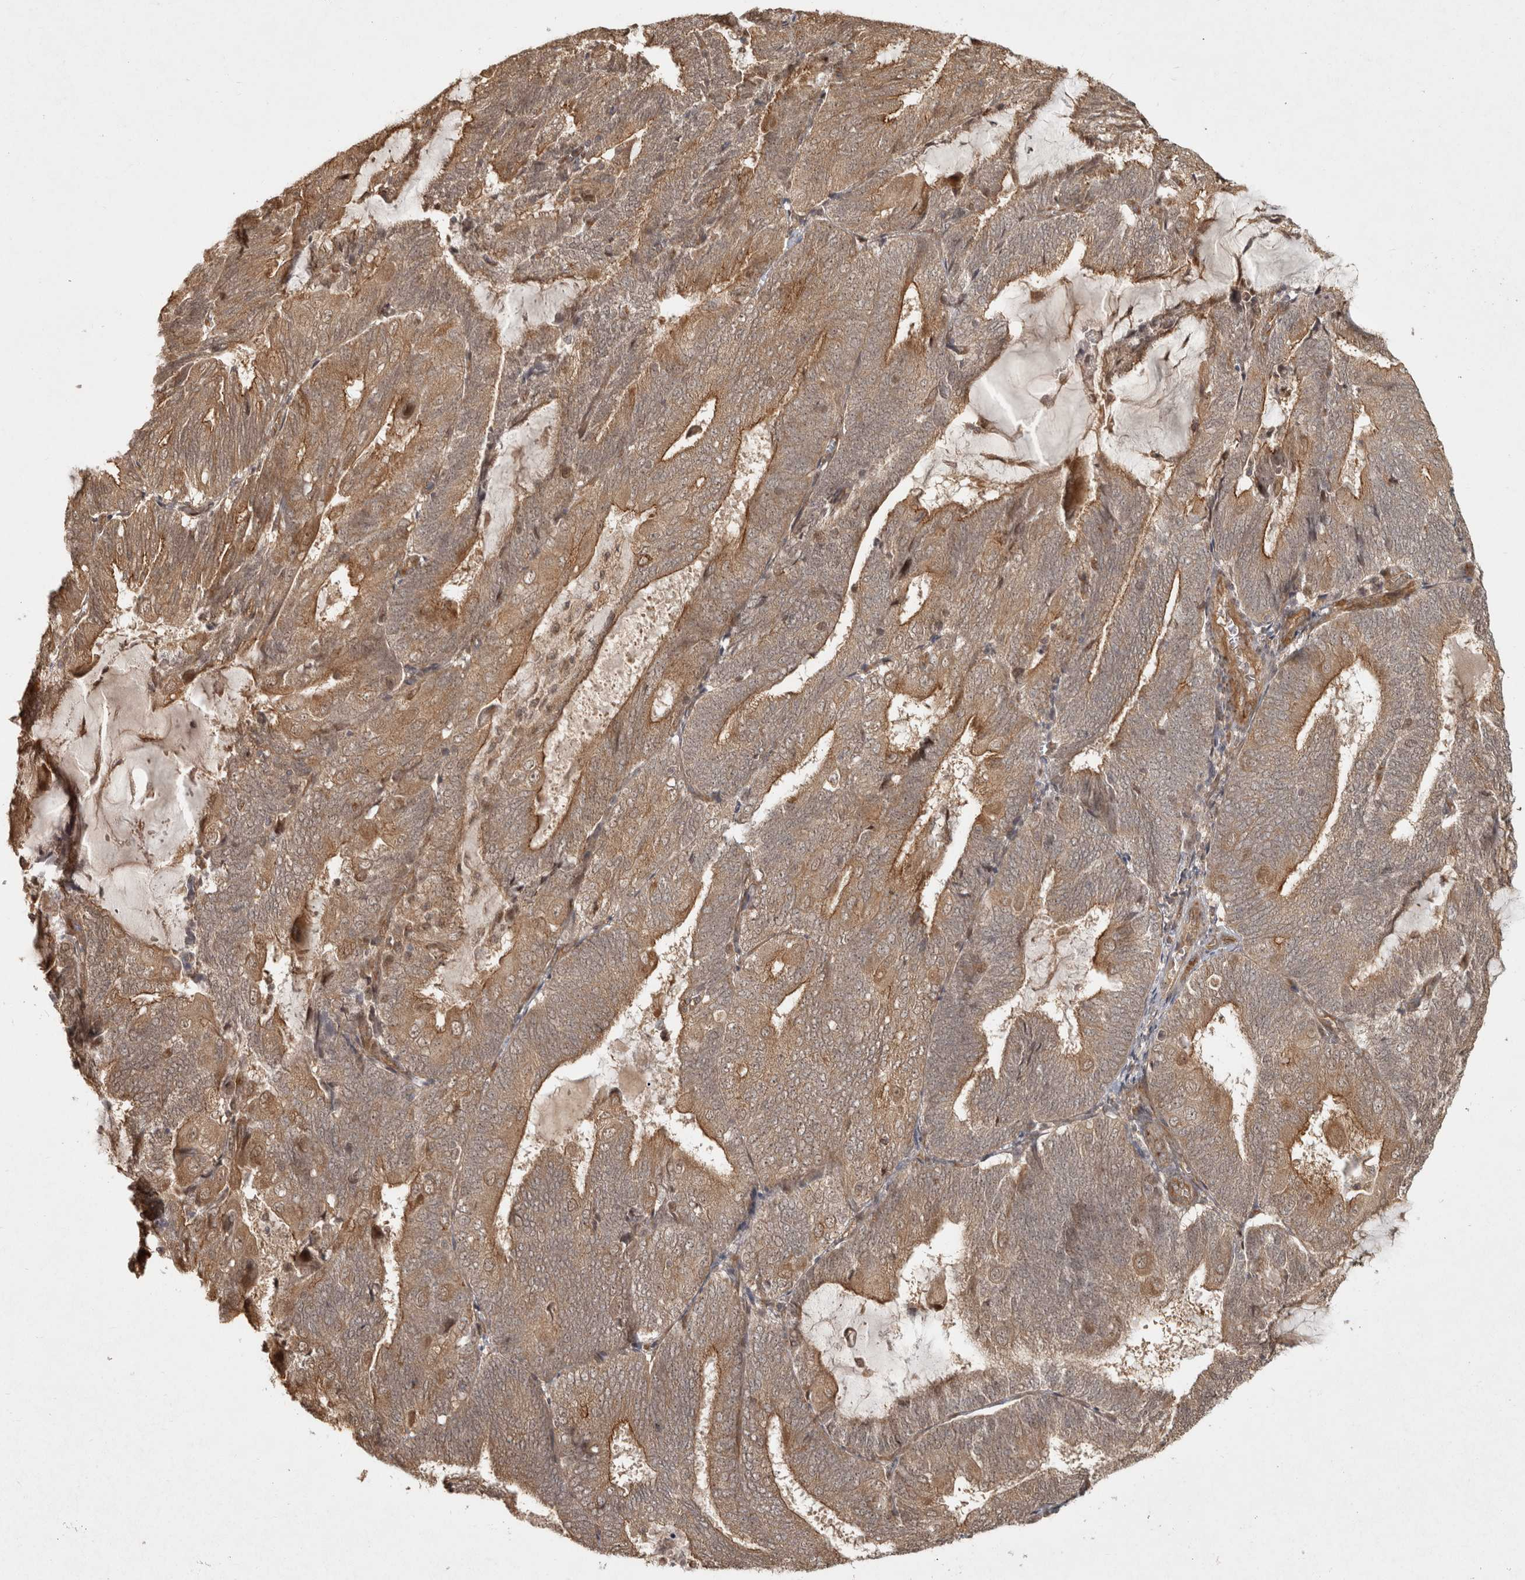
{"staining": {"intensity": "moderate", "quantity": ">75%", "location": "cytoplasmic/membranous"}, "tissue": "endometrial cancer", "cell_type": "Tumor cells", "image_type": "cancer", "snomed": [{"axis": "morphology", "description": "Adenocarcinoma, NOS"}, {"axis": "topography", "description": "Endometrium"}], "caption": "Endometrial cancer was stained to show a protein in brown. There is medium levels of moderate cytoplasmic/membranous staining in approximately >75% of tumor cells.", "gene": "CAMSAP2", "patient": {"sex": "female", "age": 81}}